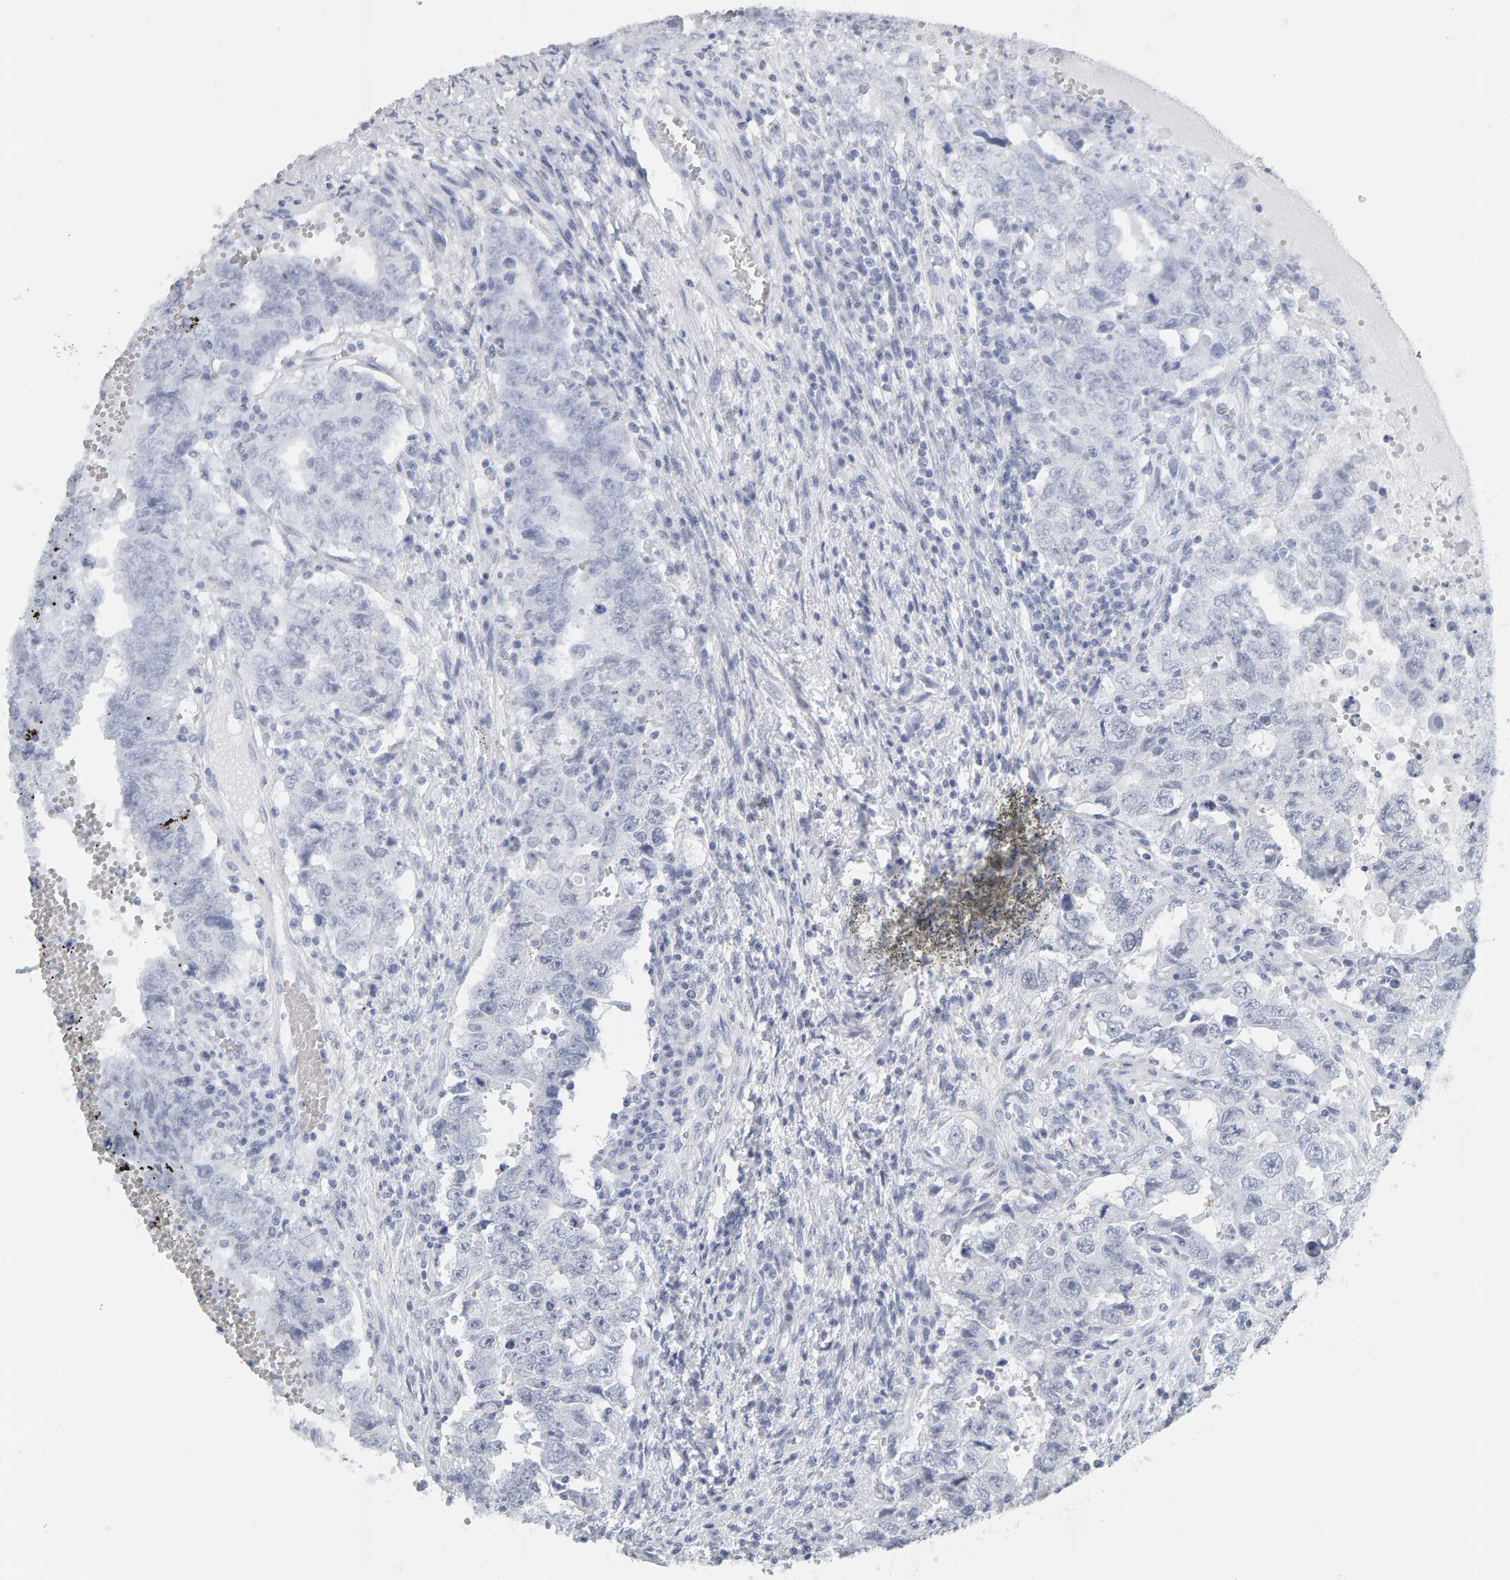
{"staining": {"intensity": "negative", "quantity": "none", "location": "none"}, "tissue": "testis cancer", "cell_type": "Tumor cells", "image_type": "cancer", "snomed": [{"axis": "morphology", "description": "Carcinoma, Embryonal, NOS"}, {"axis": "topography", "description": "Testis"}], "caption": "The image exhibits no staining of tumor cells in embryonal carcinoma (testis). Brightfield microscopy of IHC stained with DAB (brown) and hematoxylin (blue), captured at high magnification.", "gene": "SPACA3", "patient": {"sex": "male", "age": 26}}